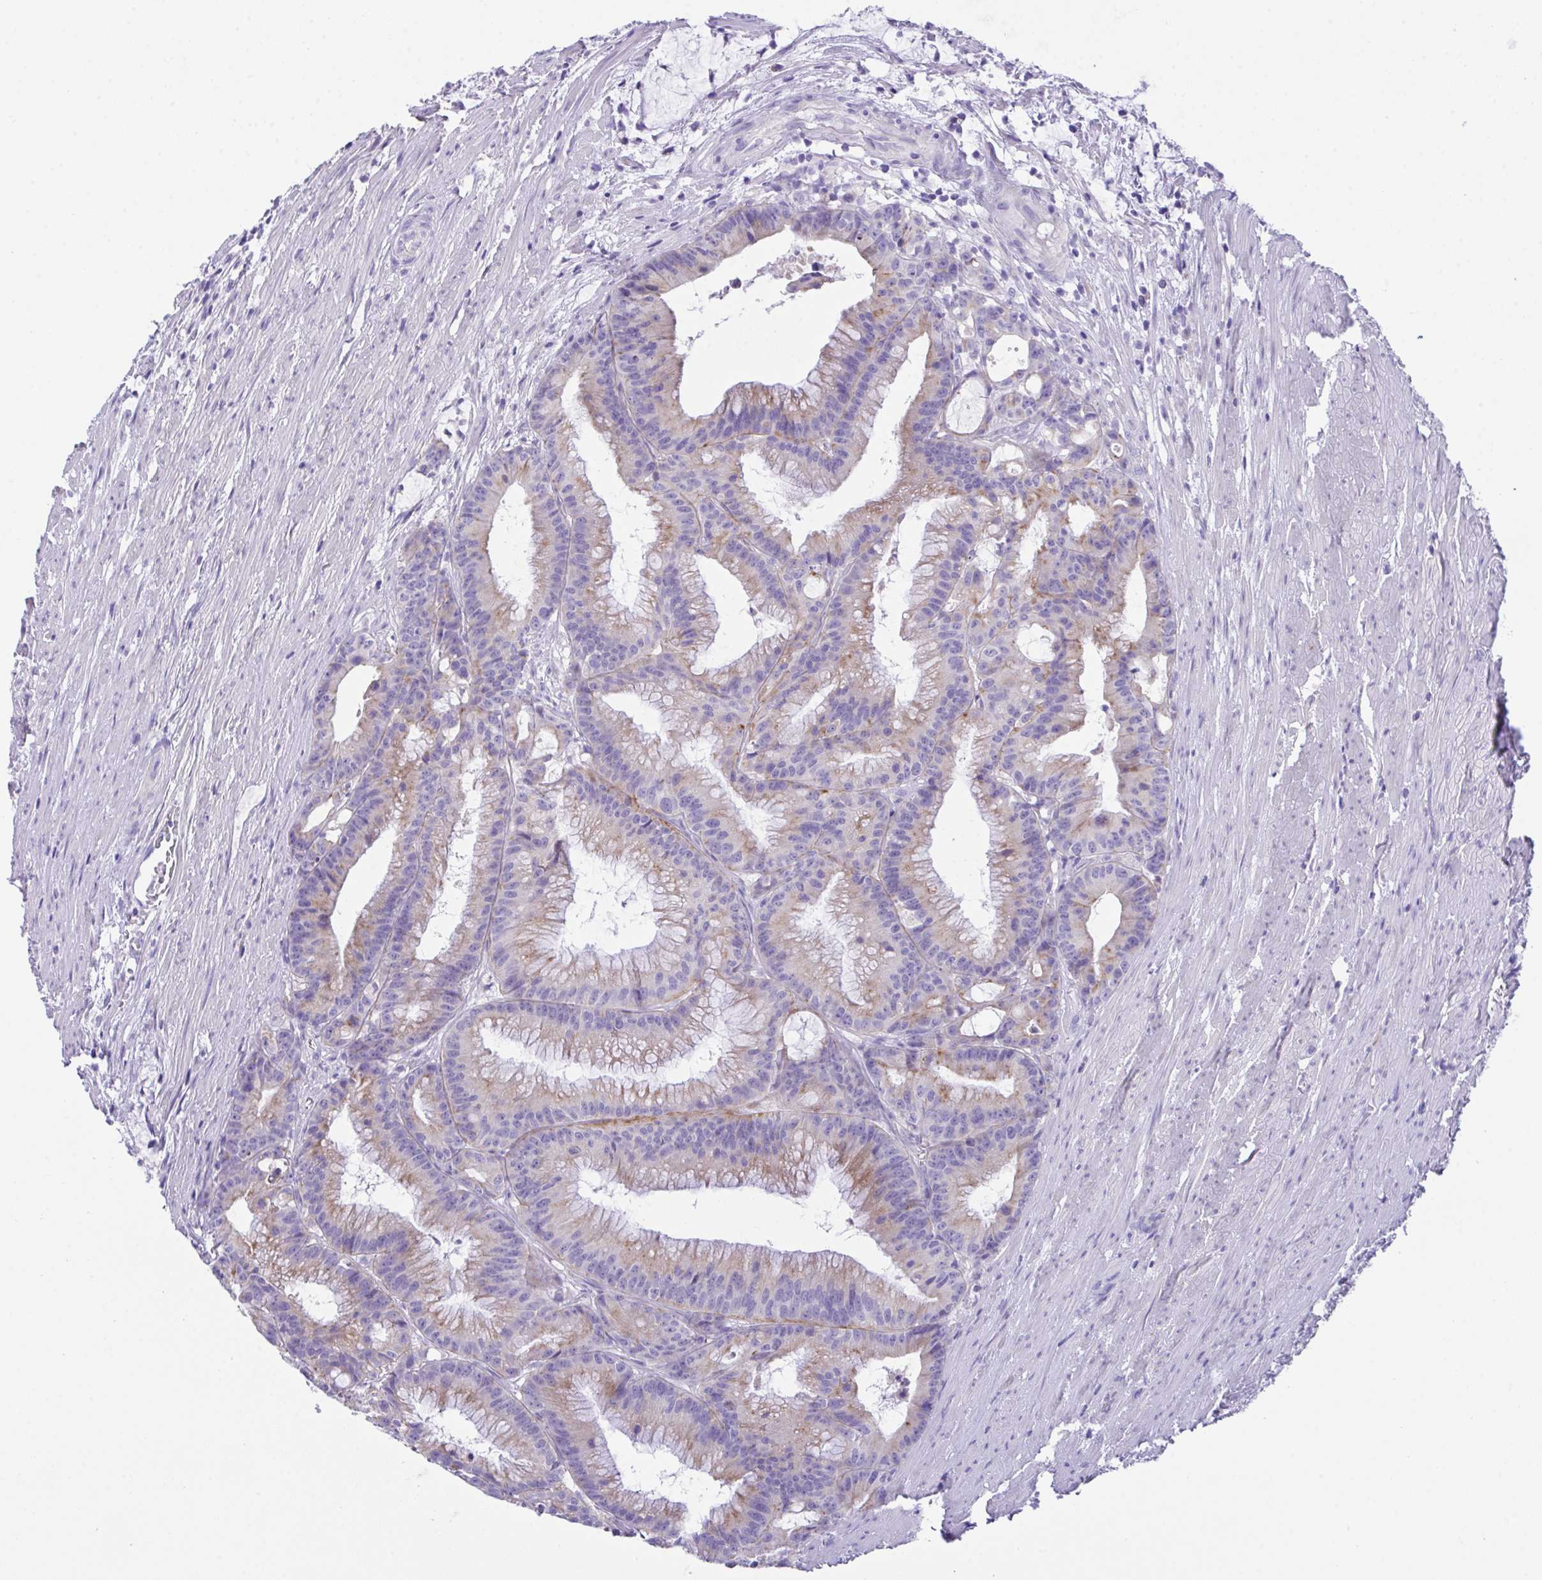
{"staining": {"intensity": "moderate", "quantity": "25%-75%", "location": "cytoplasmic/membranous"}, "tissue": "colorectal cancer", "cell_type": "Tumor cells", "image_type": "cancer", "snomed": [{"axis": "morphology", "description": "Adenocarcinoma, NOS"}, {"axis": "topography", "description": "Colon"}], "caption": "High-magnification brightfield microscopy of colorectal cancer (adenocarcinoma) stained with DAB (3,3'-diaminobenzidine) (brown) and counterstained with hematoxylin (blue). tumor cells exhibit moderate cytoplasmic/membranous staining is identified in approximately25%-75% of cells.", "gene": "TMEM106B", "patient": {"sex": "female", "age": 78}}